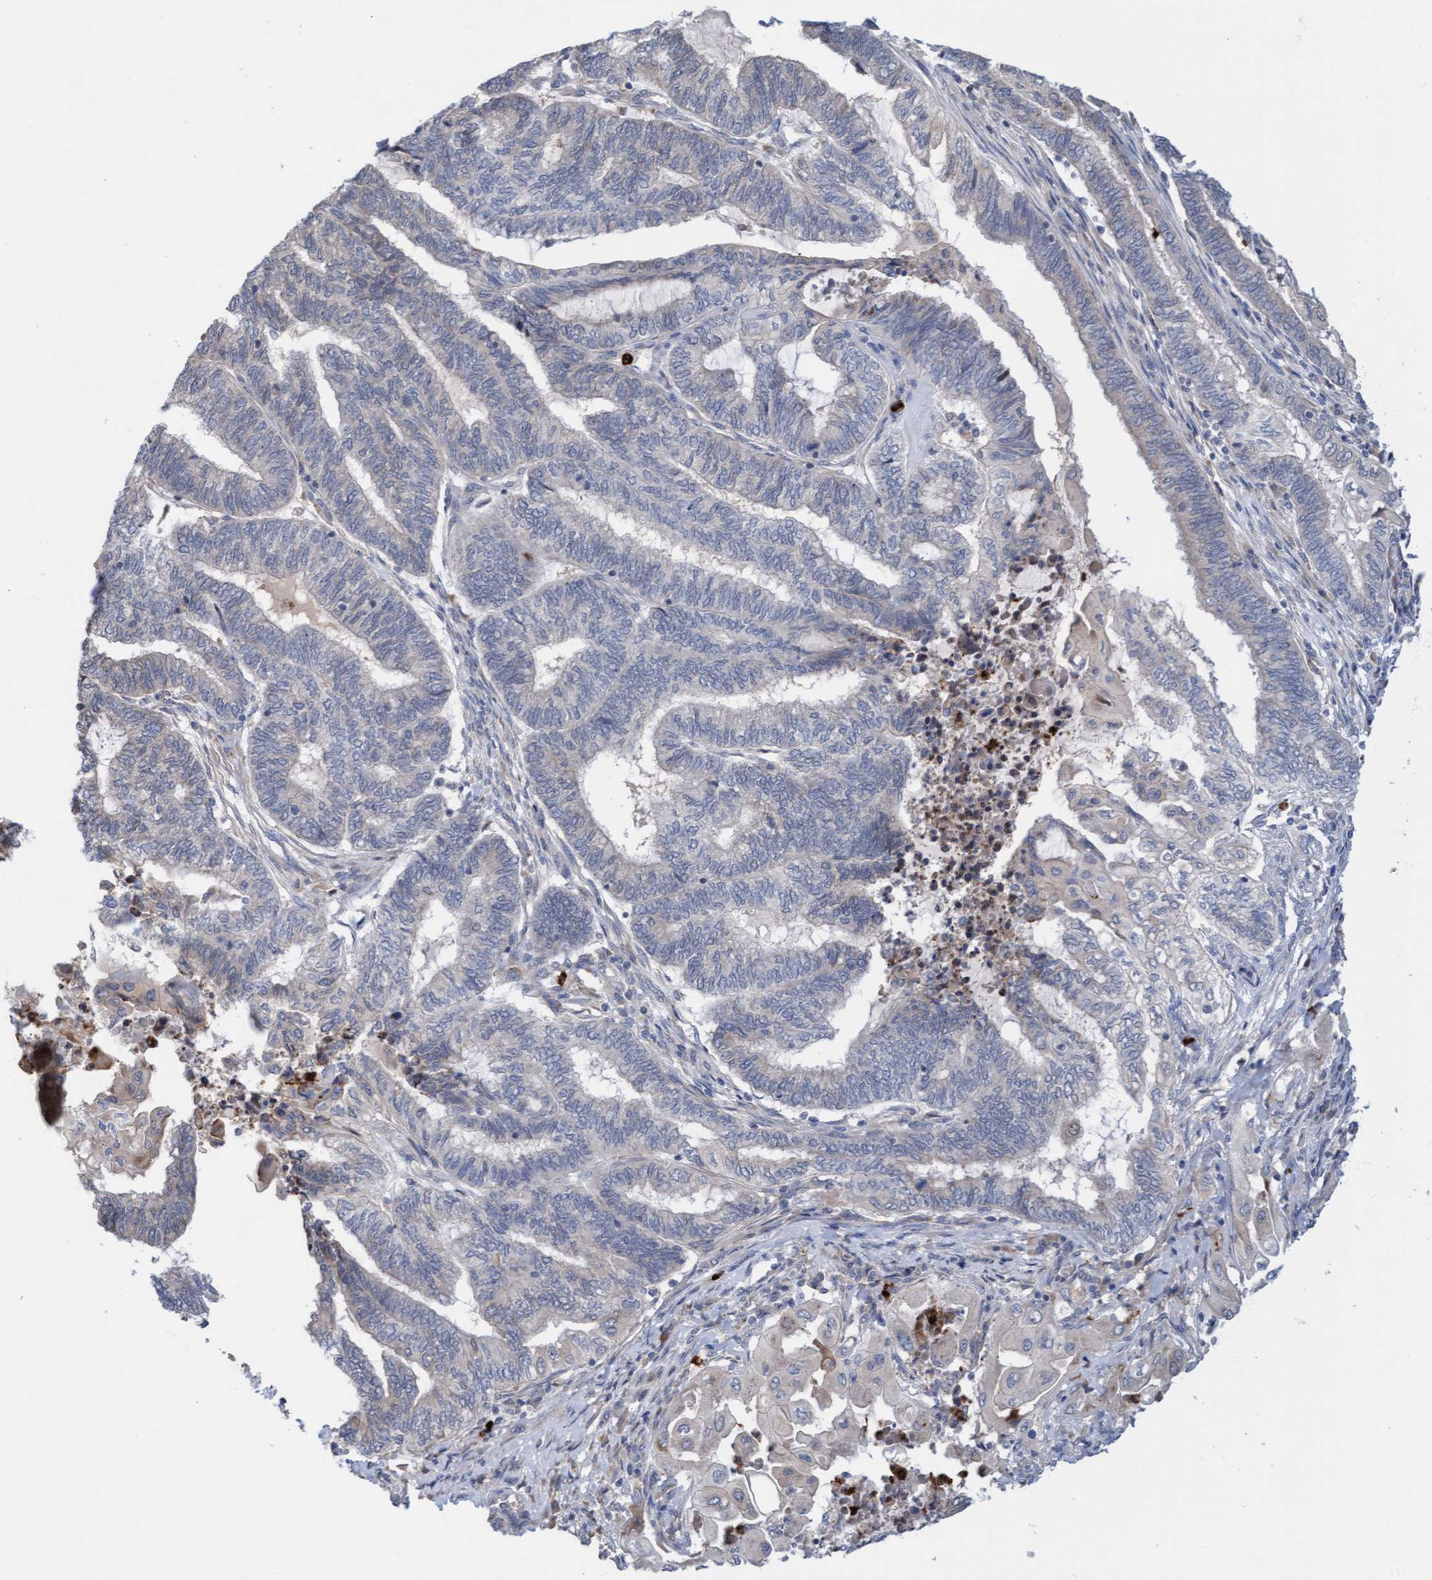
{"staining": {"intensity": "negative", "quantity": "none", "location": "none"}, "tissue": "endometrial cancer", "cell_type": "Tumor cells", "image_type": "cancer", "snomed": [{"axis": "morphology", "description": "Adenocarcinoma, NOS"}, {"axis": "topography", "description": "Uterus"}, {"axis": "topography", "description": "Endometrium"}], "caption": "Immunohistochemistry (IHC) photomicrograph of neoplastic tissue: endometrial adenocarcinoma stained with DAB shows no significant protein staining in tumor cells.", "gene": "MMP8", "patient": {"sex": "female", "age": 70}}